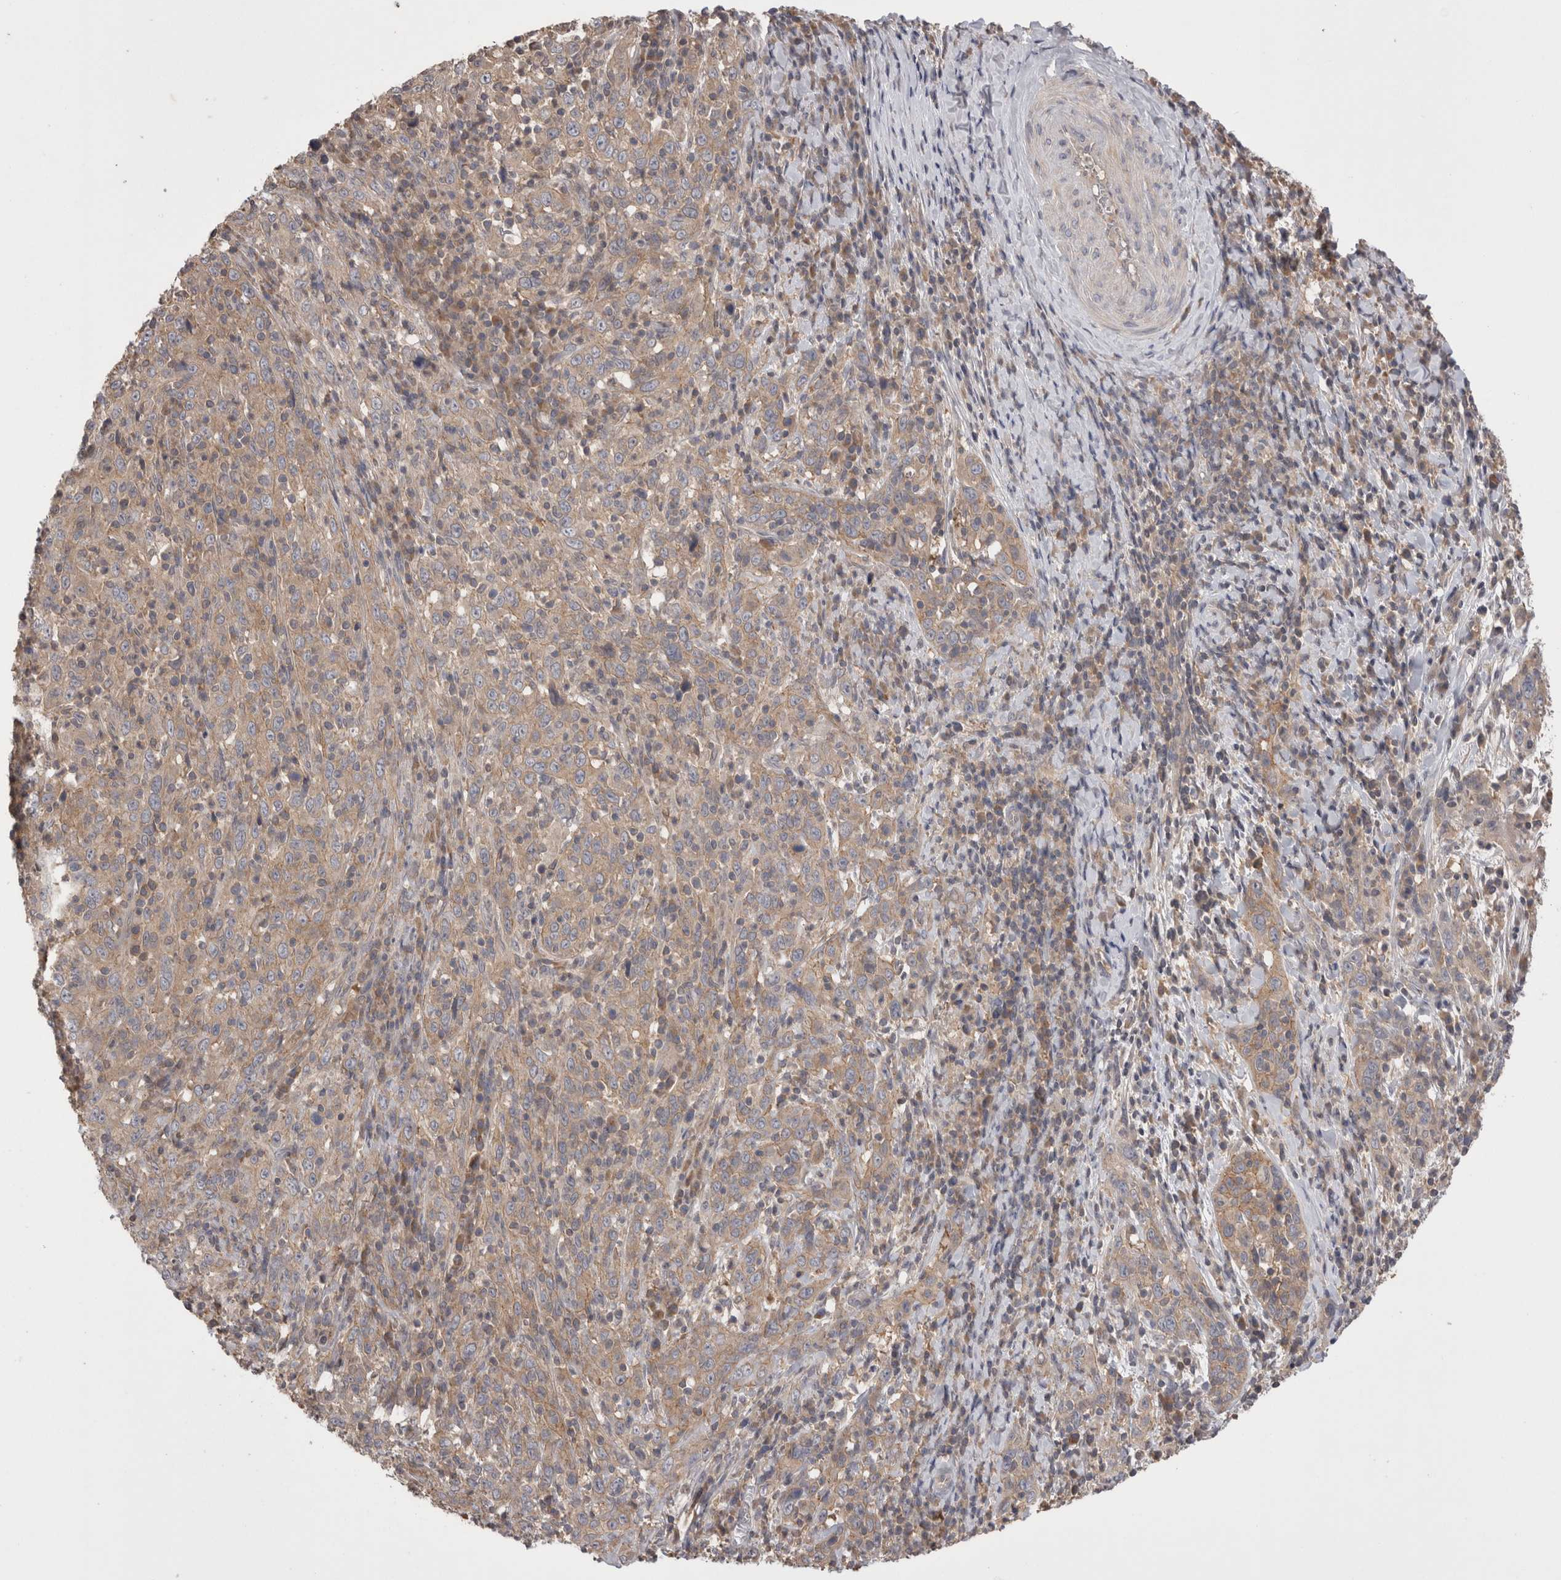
{"staining": {"intensity": "weak", "quantity": ">75%", "location": "cytoplasmic/membranous"}, "tissue": "cervical cancer", "cell_type": "Tumor cells", "image_type": "cancer", "snomed": [{"axis": "morphology", "description": "Squamous cell carcinoma, NOS"}, {"axis": "topography", "description": "Cervix"}], "caption": "The immunohistochemical stain shows weak cytoplasmic/membranous expression in tumor cells of squamous cell carcinoma (cervical) tissue. Using DAB (brown) and hematoxylin (blue) stains, captured at high magnification using brightfield microscopy.", "gene": "OTOR", "patient": {"sex": "female", "age": 46}}